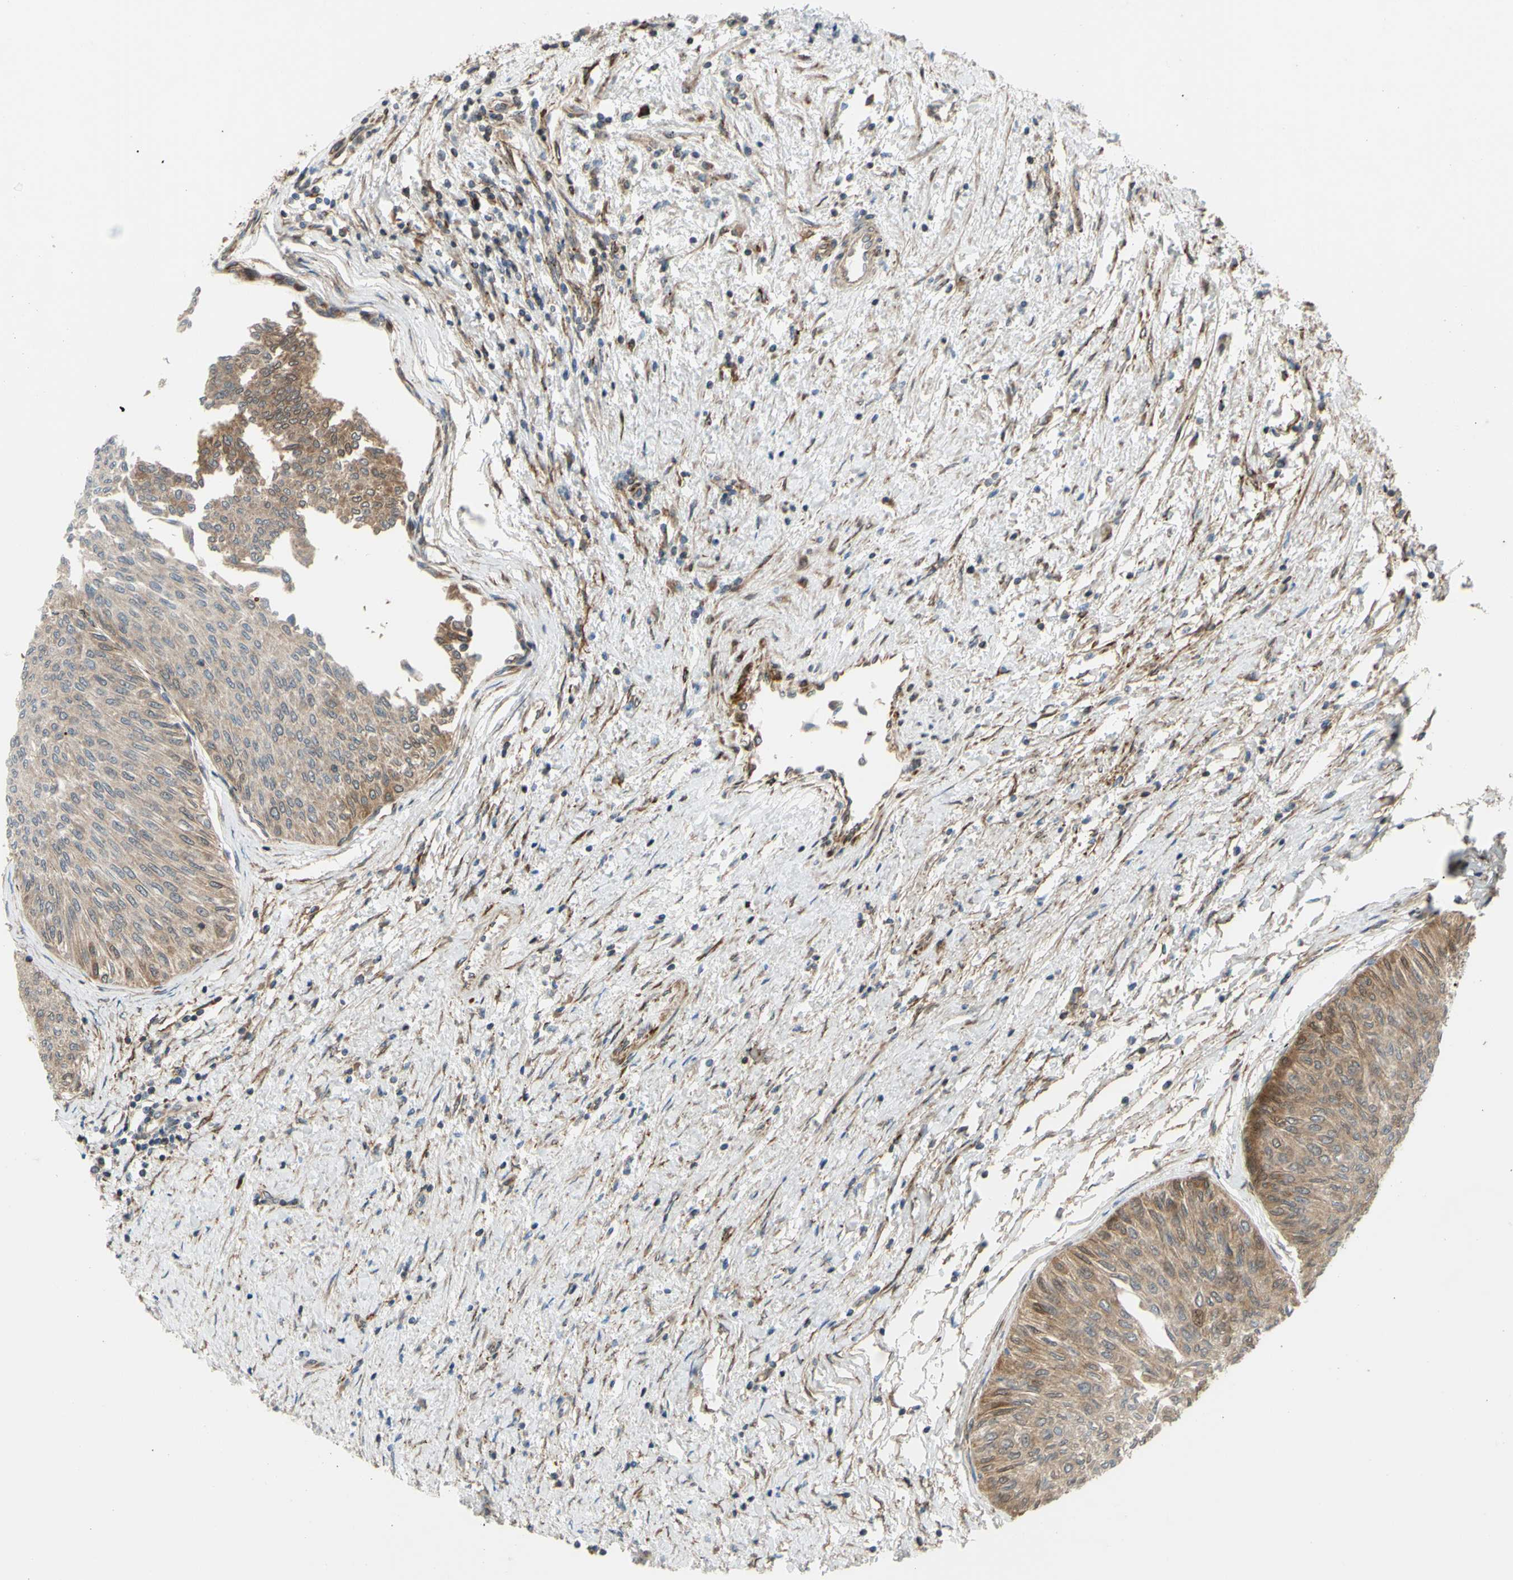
{"staining": {"intensity": "weak", "quantity": ">75%", "location": "cytoplasmic/membranous"}, "tissue": "urothelial cancer", "cell_type": "Tumor cells", "image_type": "cancer", "snomed": [{"axis": "morphology", "description": "Urothelial carcinoma, Low grade"}, {"axis": "topography", "description": "Urinary bladder"}], "caption": "Protein staining of urothelial cancer tissue displays weak cytoplasmic/membranous expression in approximately >75% of tumor cells.", "gene": "PRAF2", "patient": {"sex": "male", "age": 78}}